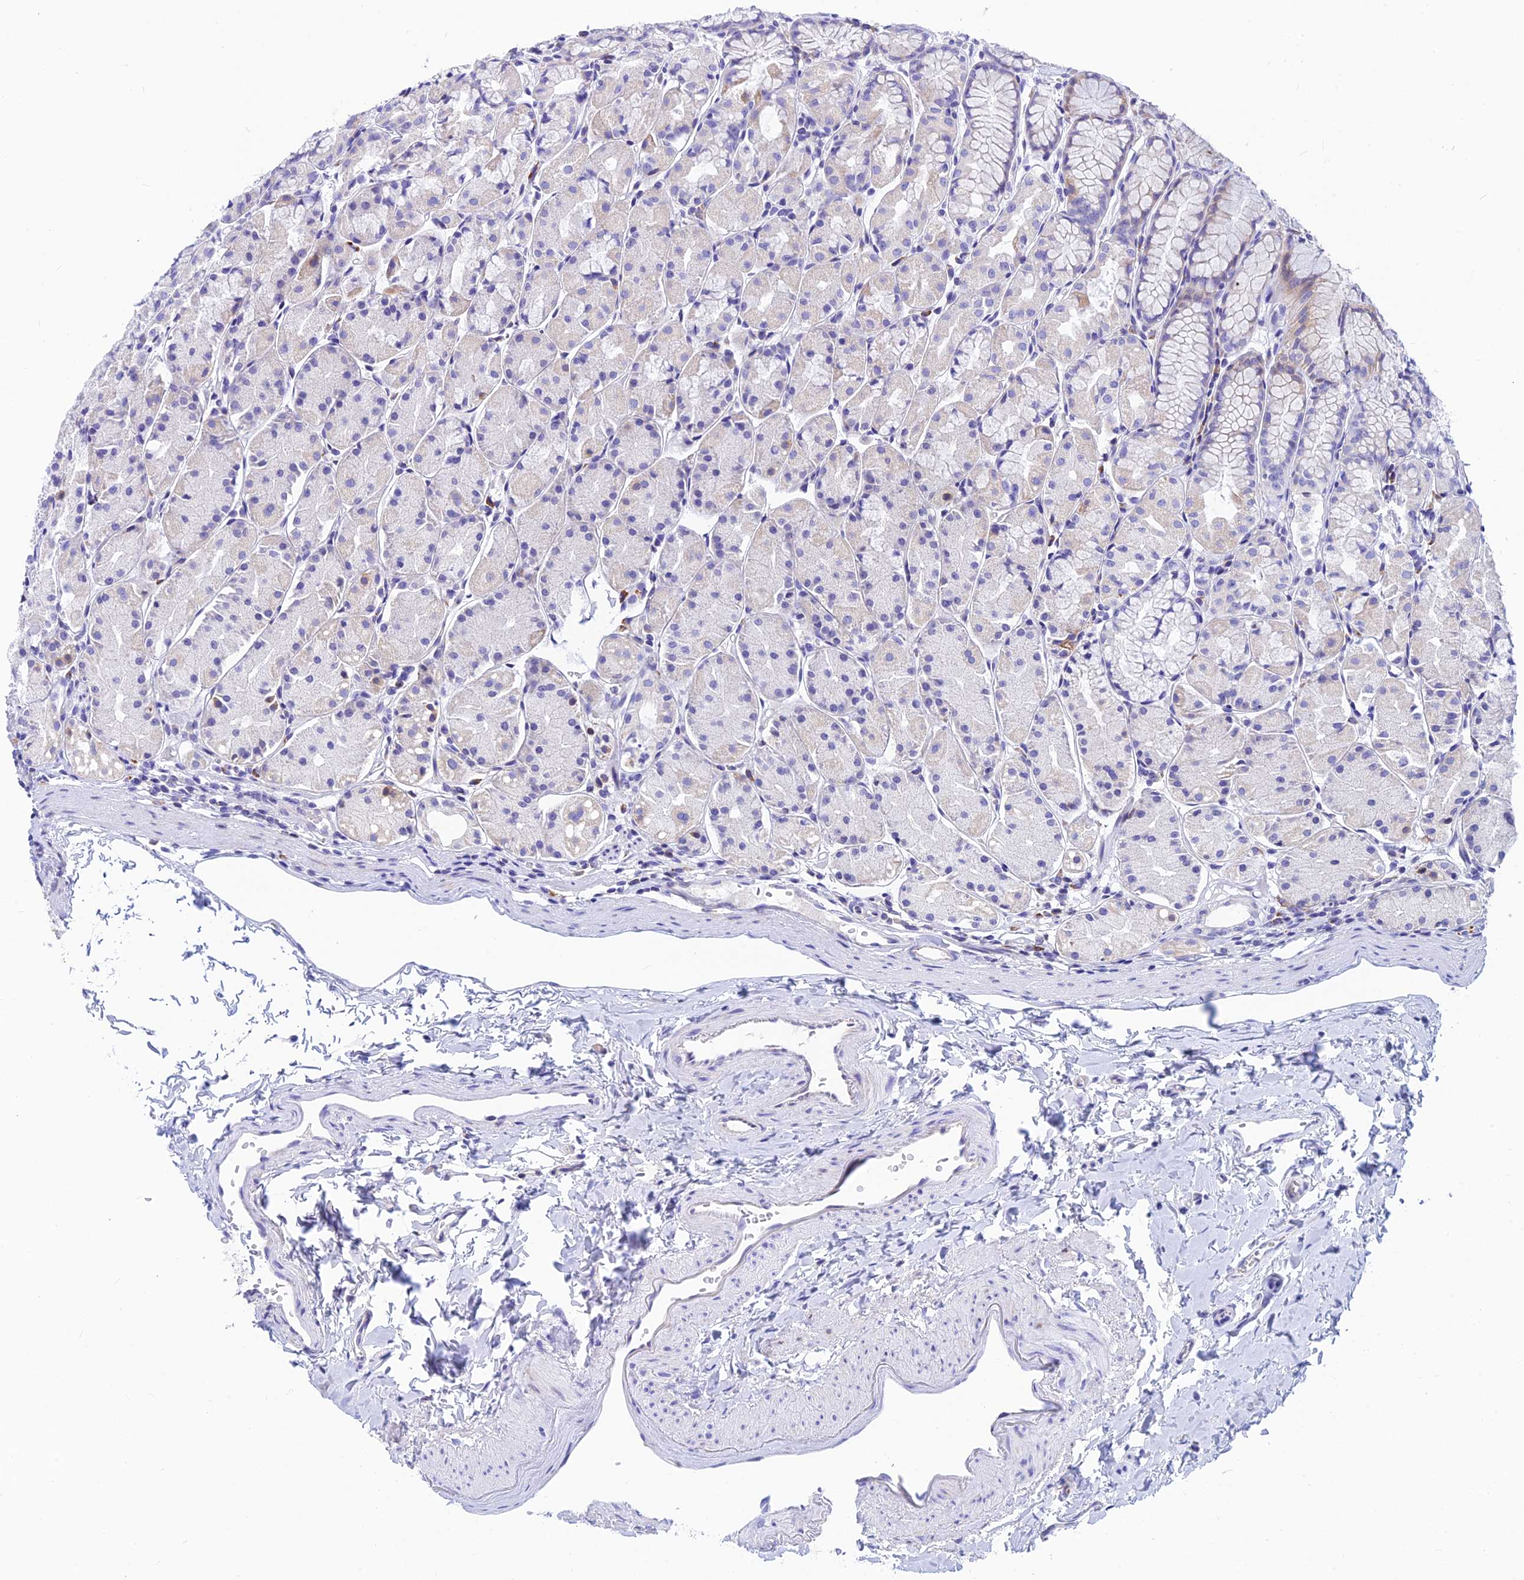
{"staining": {"intensity": "moderate", "quantity": "<25%", "location": "cytoplasmic/membranous"}, "tissue": "stomach", "cell_type": "Glandular cells", "image_type": "normal", "snomed": [{"axis": "morphology", "description": "Normal tissue, NOS"}, {"axis": "topography", "description": "Stomach, upper"}], "caption": "Stomach stained with immunohistochemistry (IHC) reveals moderate cytoplasmic/membranous positivity in approximately <25% of glandular cells. The protein of interest is shown in brown color, while the nuclei are stained blue.", "gene": "CNOT6", "patient": {"sex": "male", "age": 47}}